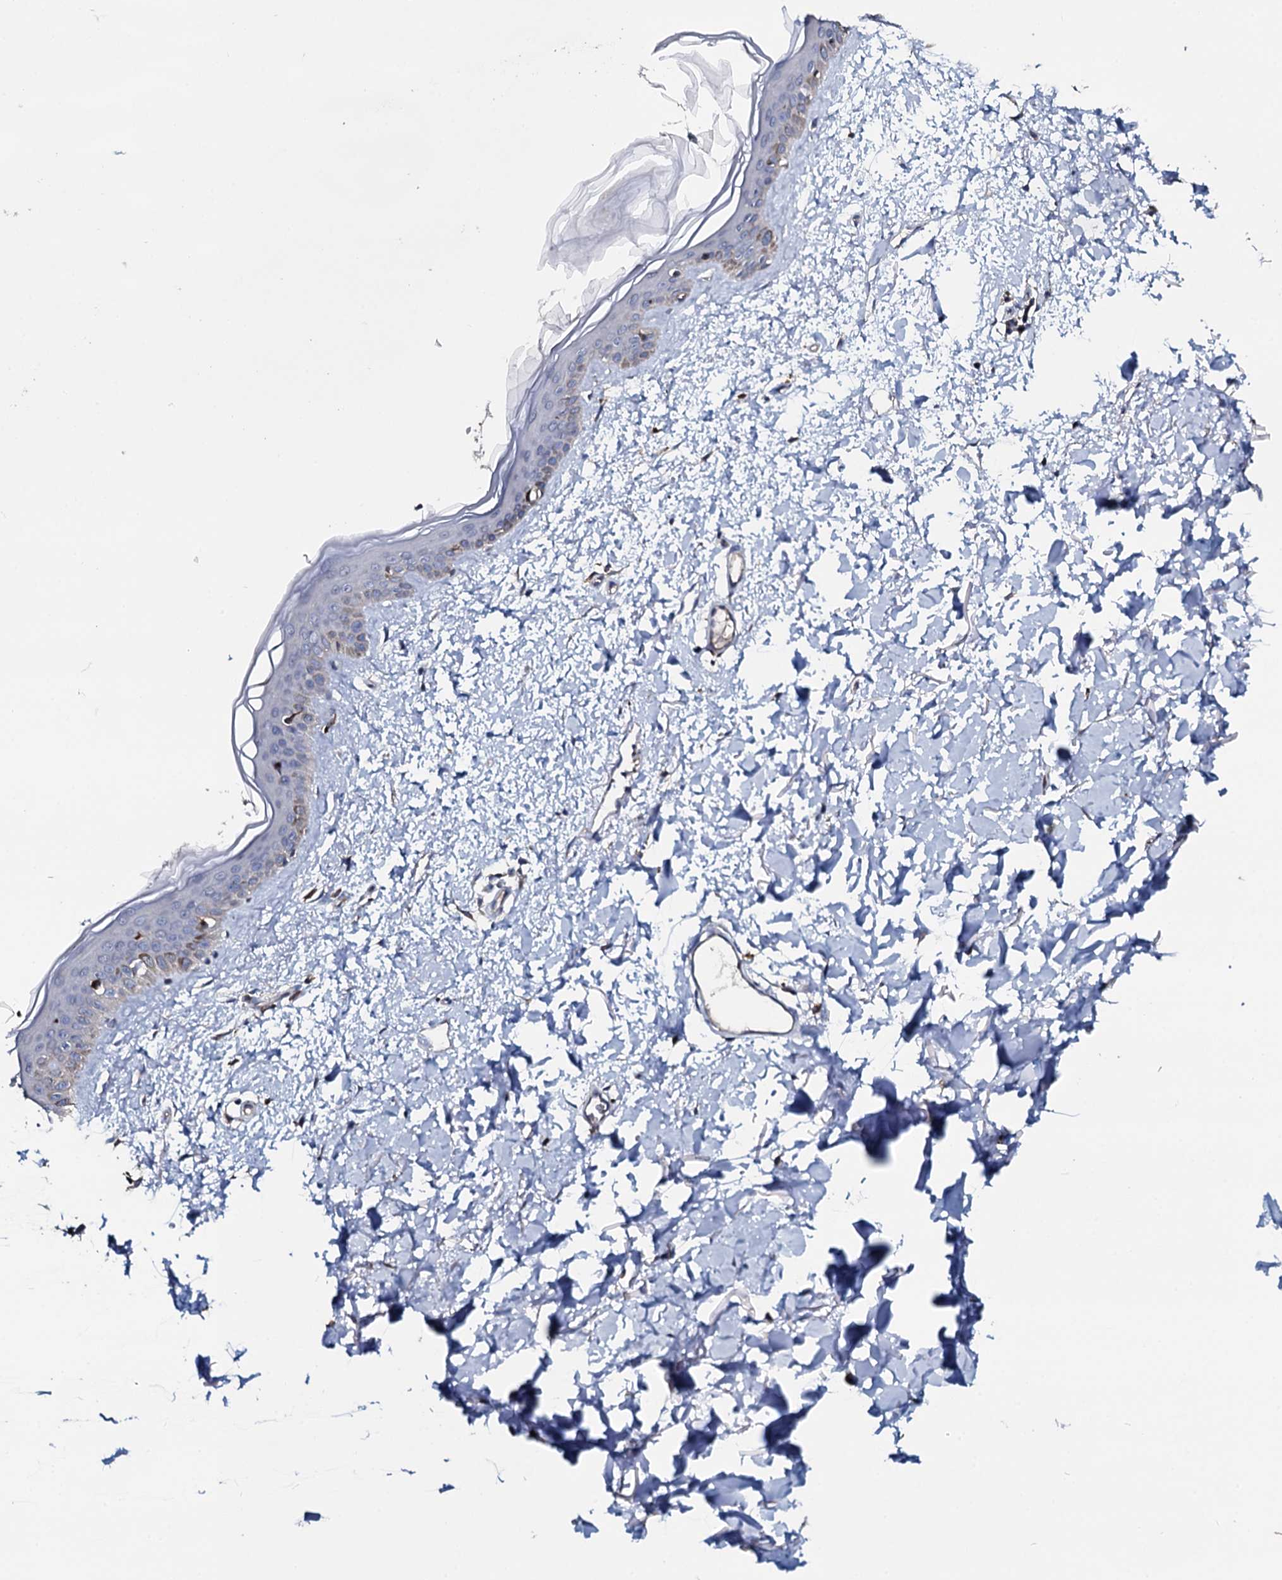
{"staining": {"intensity": "strong", "quantity": ">75%", "location": "cytoplasmic/membranous"}, "tissue": "skin", "cell_type": "Fibroblasts", "image_type": "normal", "snomed": [{"axis": "morphology", "description": "Normal tissue, NOS"}, {"axis": "topography", "description": "Skin"}], "caption": "Immunohistochemical staining of benign skin exhibits >75% levels of strong cytoplasmic/membranous protein positivity in approximately >75% of fibroblasts.", "gene": "IL12B", "patient": {"sex": "female", "age": 58}}